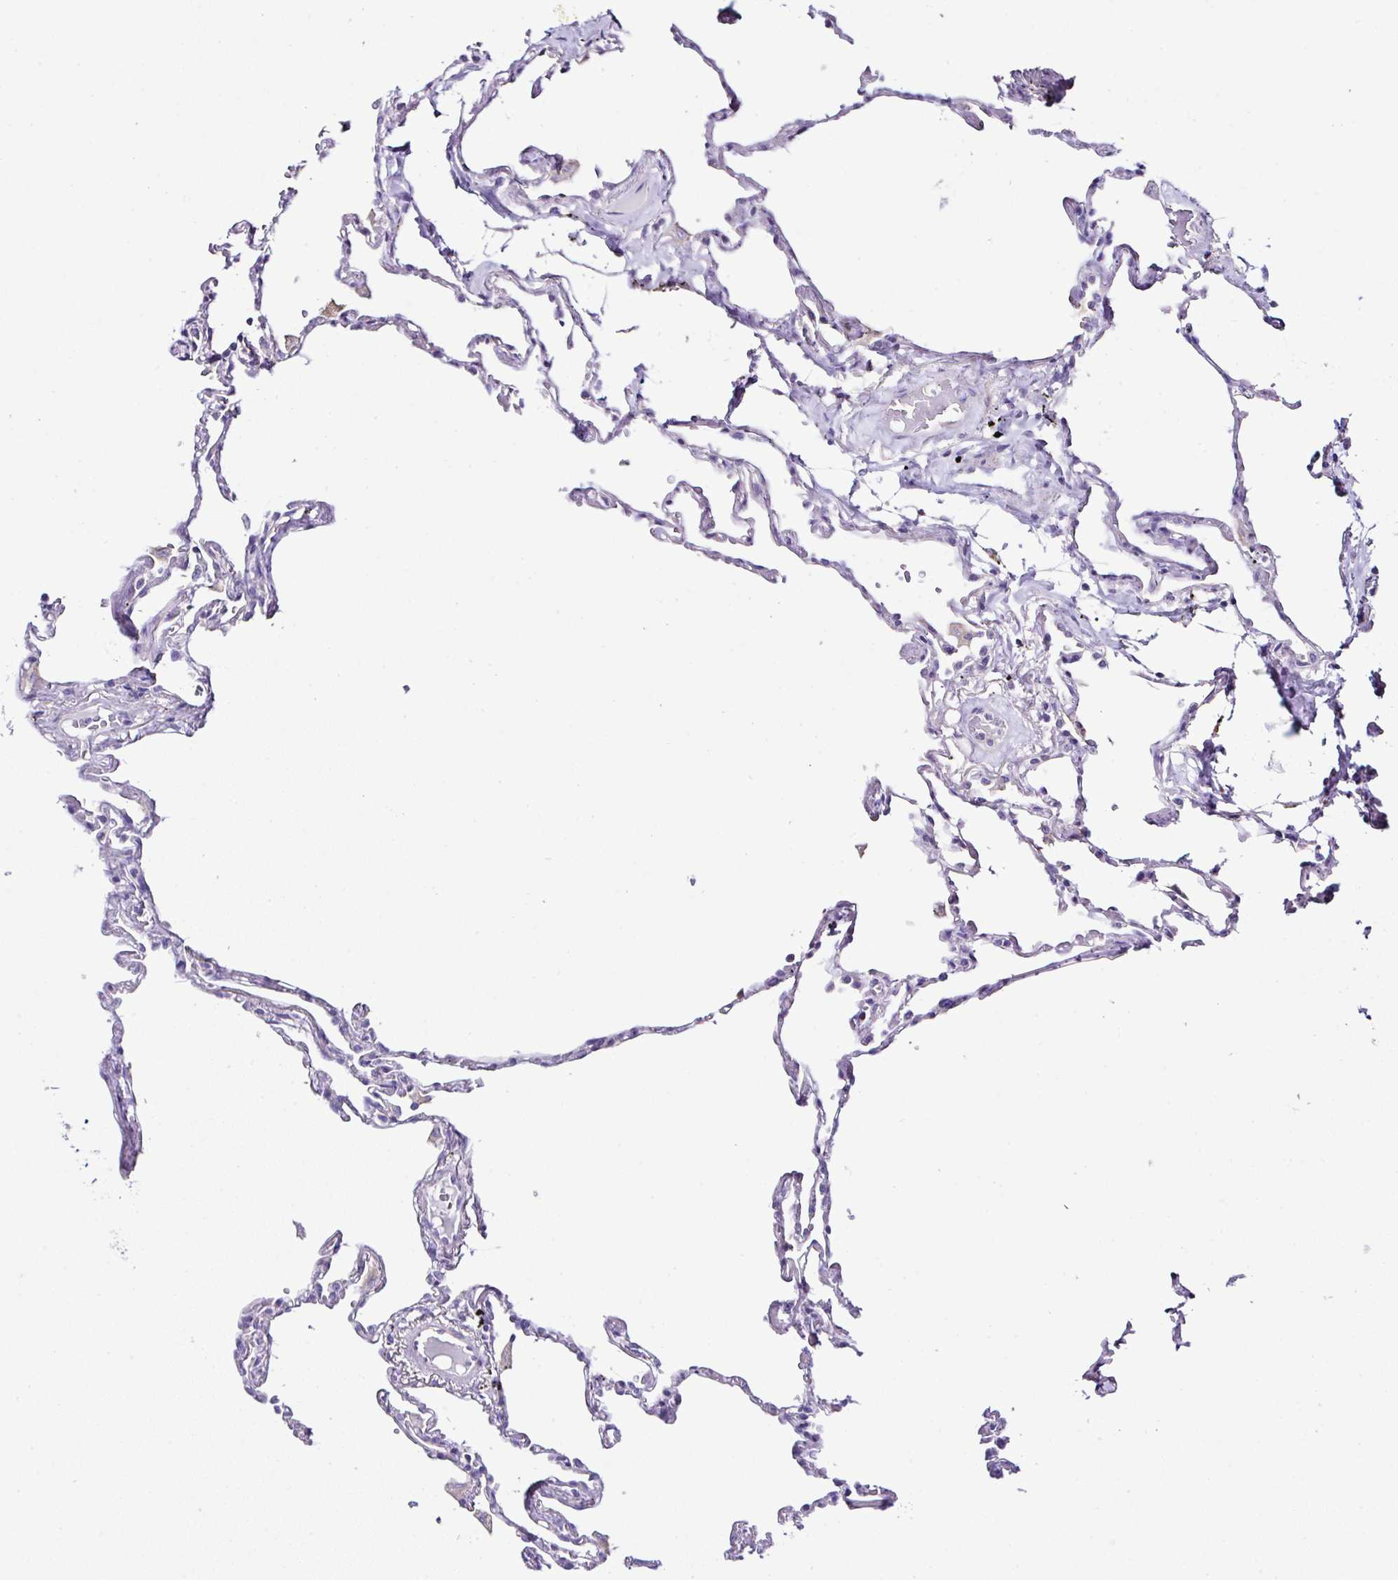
{"staining": {"intensity": "weak", "quantity": "<25%", "location": "cytoplasmic/membranous"}, "tissue": "lung", "cell_type": "Alveolar cells", "image_type": "normal", "snomed": [{"axis": "morphology", "description": "Normal tissue, NOS"}, {"axis": "topography", "description": "Lung"}], "caption": "Protein analysis of normal lung exhibits no significant expression in alveolar cells. The staining was performed using DAB to visualize the protein expression in brown, while the nuclei were stained in blue with hematoxylin (Magnification: 20x).", "gene": "OR4P4", "patient": {"sex": "female", "age": 67}}